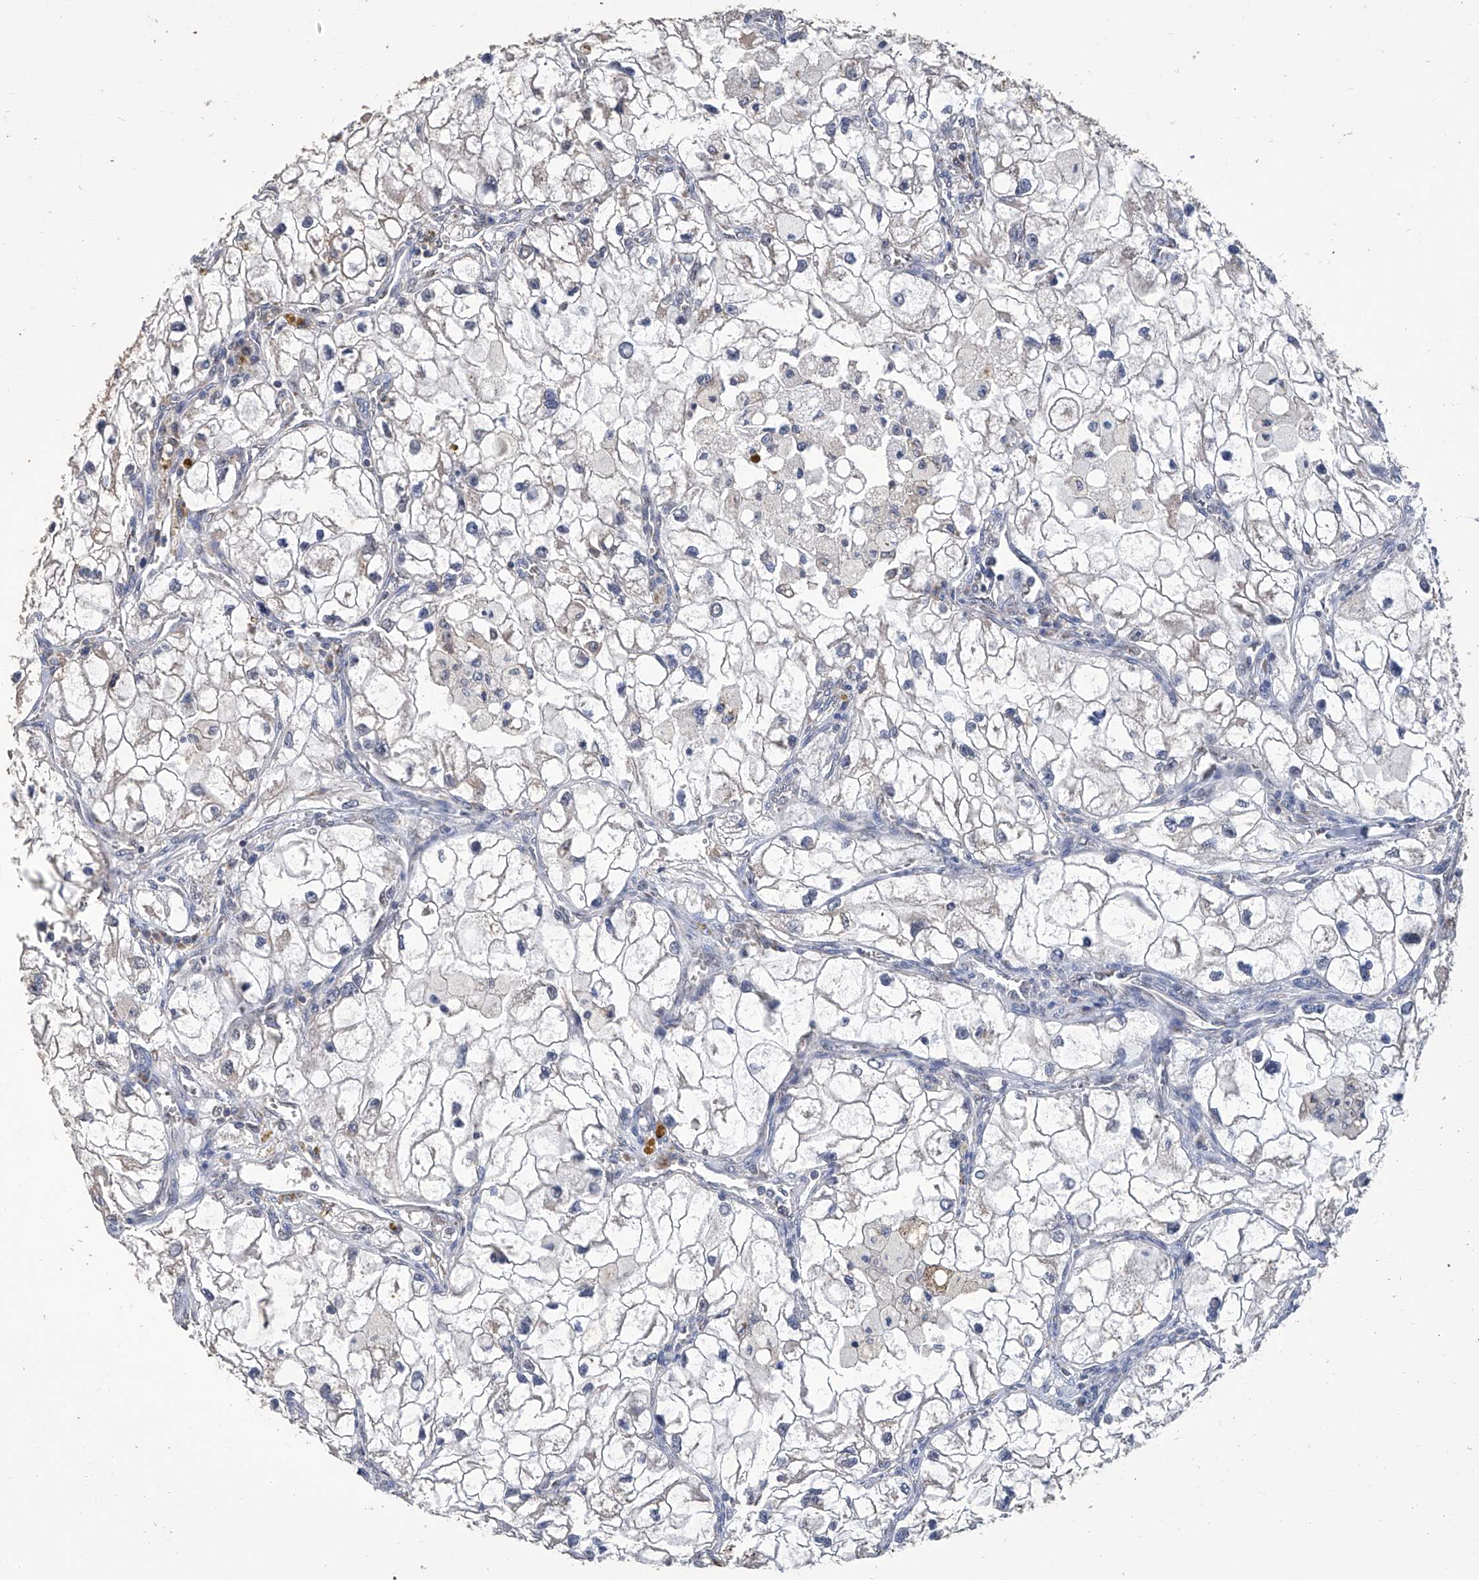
{"staining": {"intensity": "negative", "quantity": "none", "location": "none"}, "tissue": "renal cancer", "cell_type": "Tumor cells", "image_type": "cancer", "snomed": [{"axis": "morphology", "description": "Adenocarcinoma, NOS"}, {"axis": "topography", "description": "Kidney"}], "caption": "There is no significant staining in tumor cells of renal cancer.", "gene": "GPT", "patient": {"sex": "female", "age": 70}}